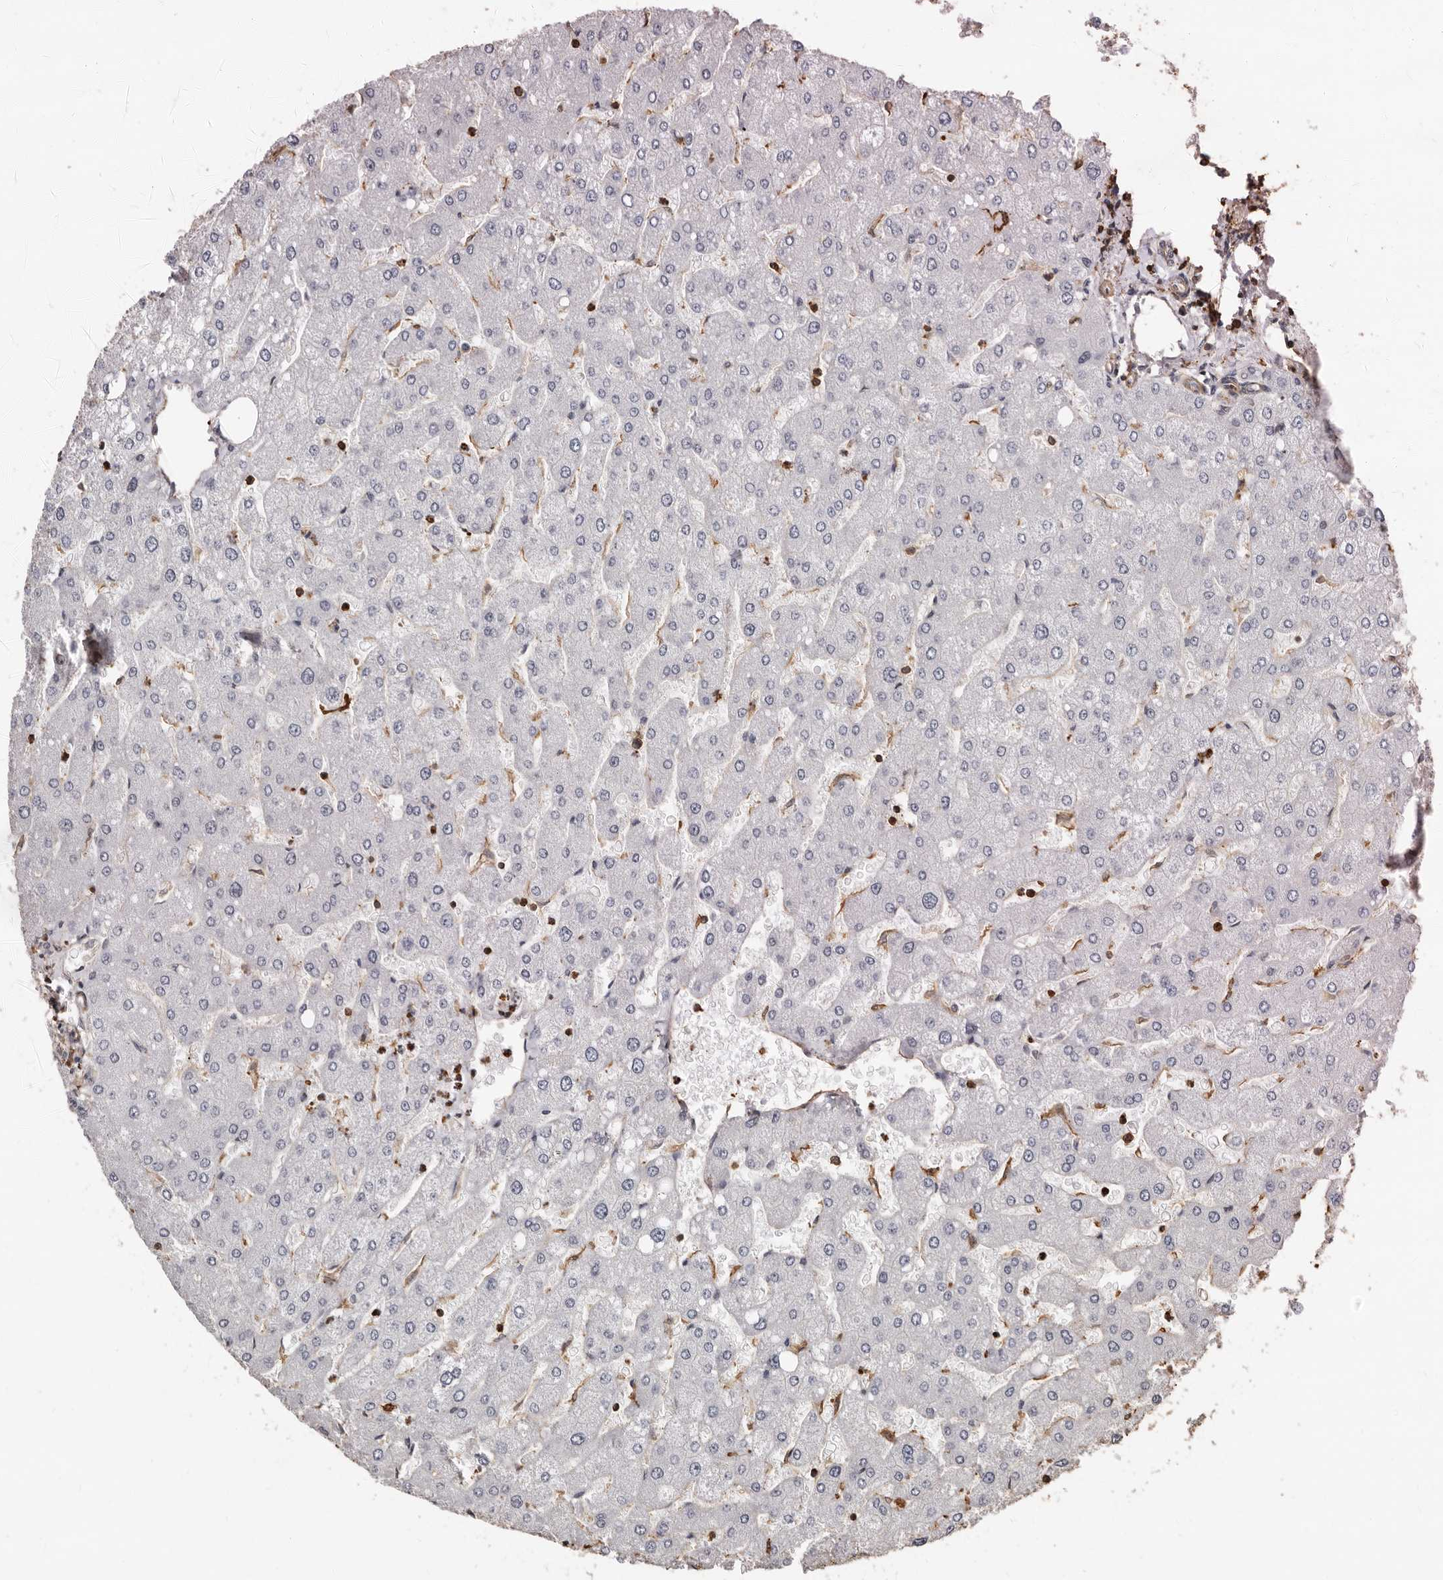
{"staining": {"intensity": "negative", "quantity": "none", "location": "none"}, "tissue": "liver", "cell_type": "Cholangiocytes", "image_type": "normal", "snomed": [{"axis": "morphology", "description": "Normal tissue, NOS"}, {"axis": "topography", "description": "Liver"}], "caption": "This is an immunohistochemistry photomicrograph of unremarkable human liver. There is no positivity in cholangiocytes.", "gene": "GSK3A", "patient": {"sex": "male", "age": 55}}